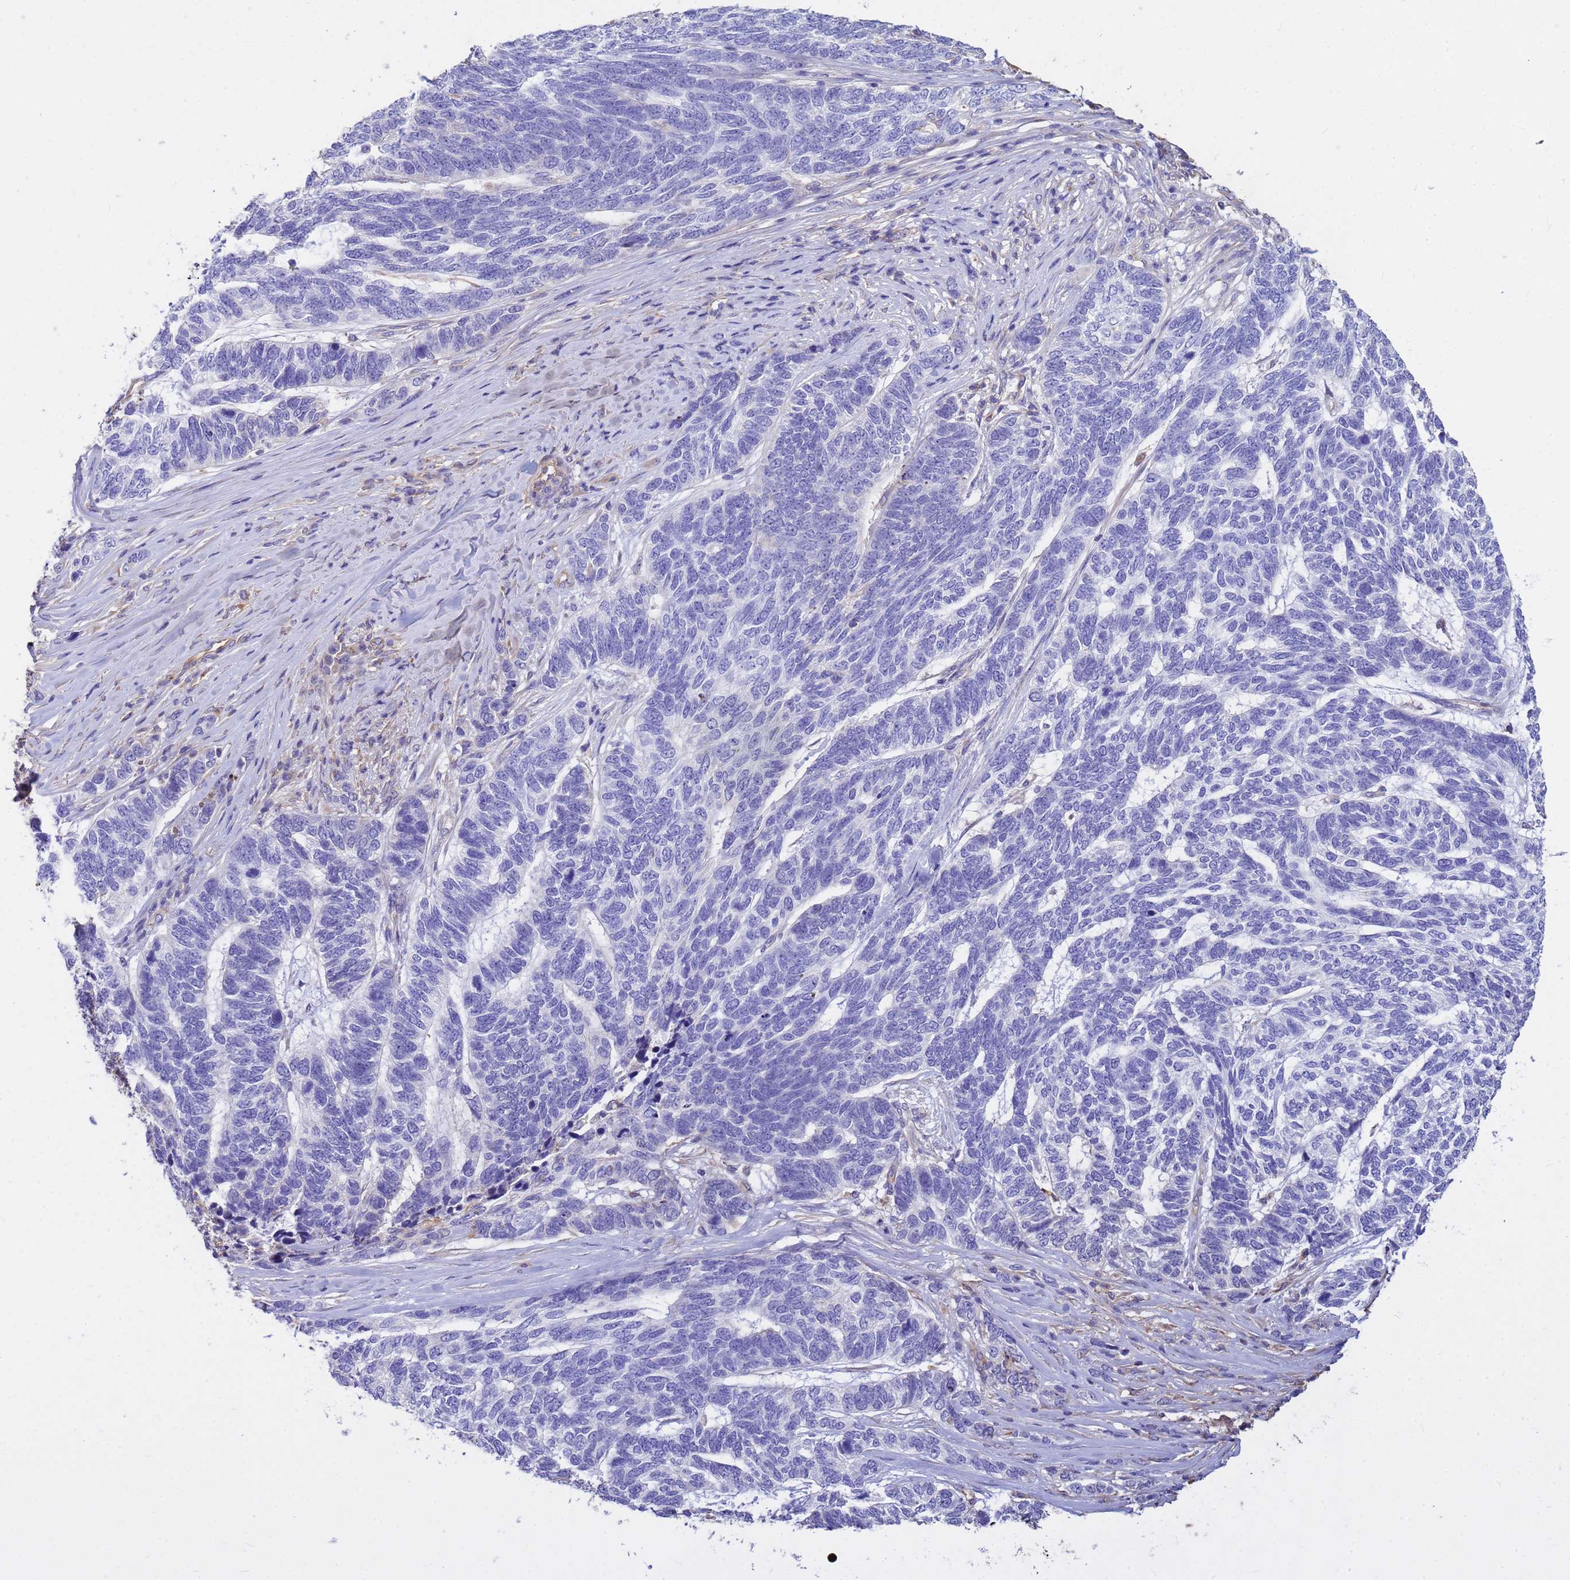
{"staining": {"intensity": "negative", "quantity": "none", "location": "none"}, "tissue": "skin cancer", "cell_type": "Tumor cells", "image_type": "cancer", "snomed": [{"axis": "morphology", "description": "Basal cell carcinoma"}, {"axis": "topography", "description": "Skin"}], "caption": "Immunohistochemical staining of human skin cancer displays no significant staining in tumor cells.", "gene": "TCEAL3", "patient": {"sex": "female", "age": 65}}